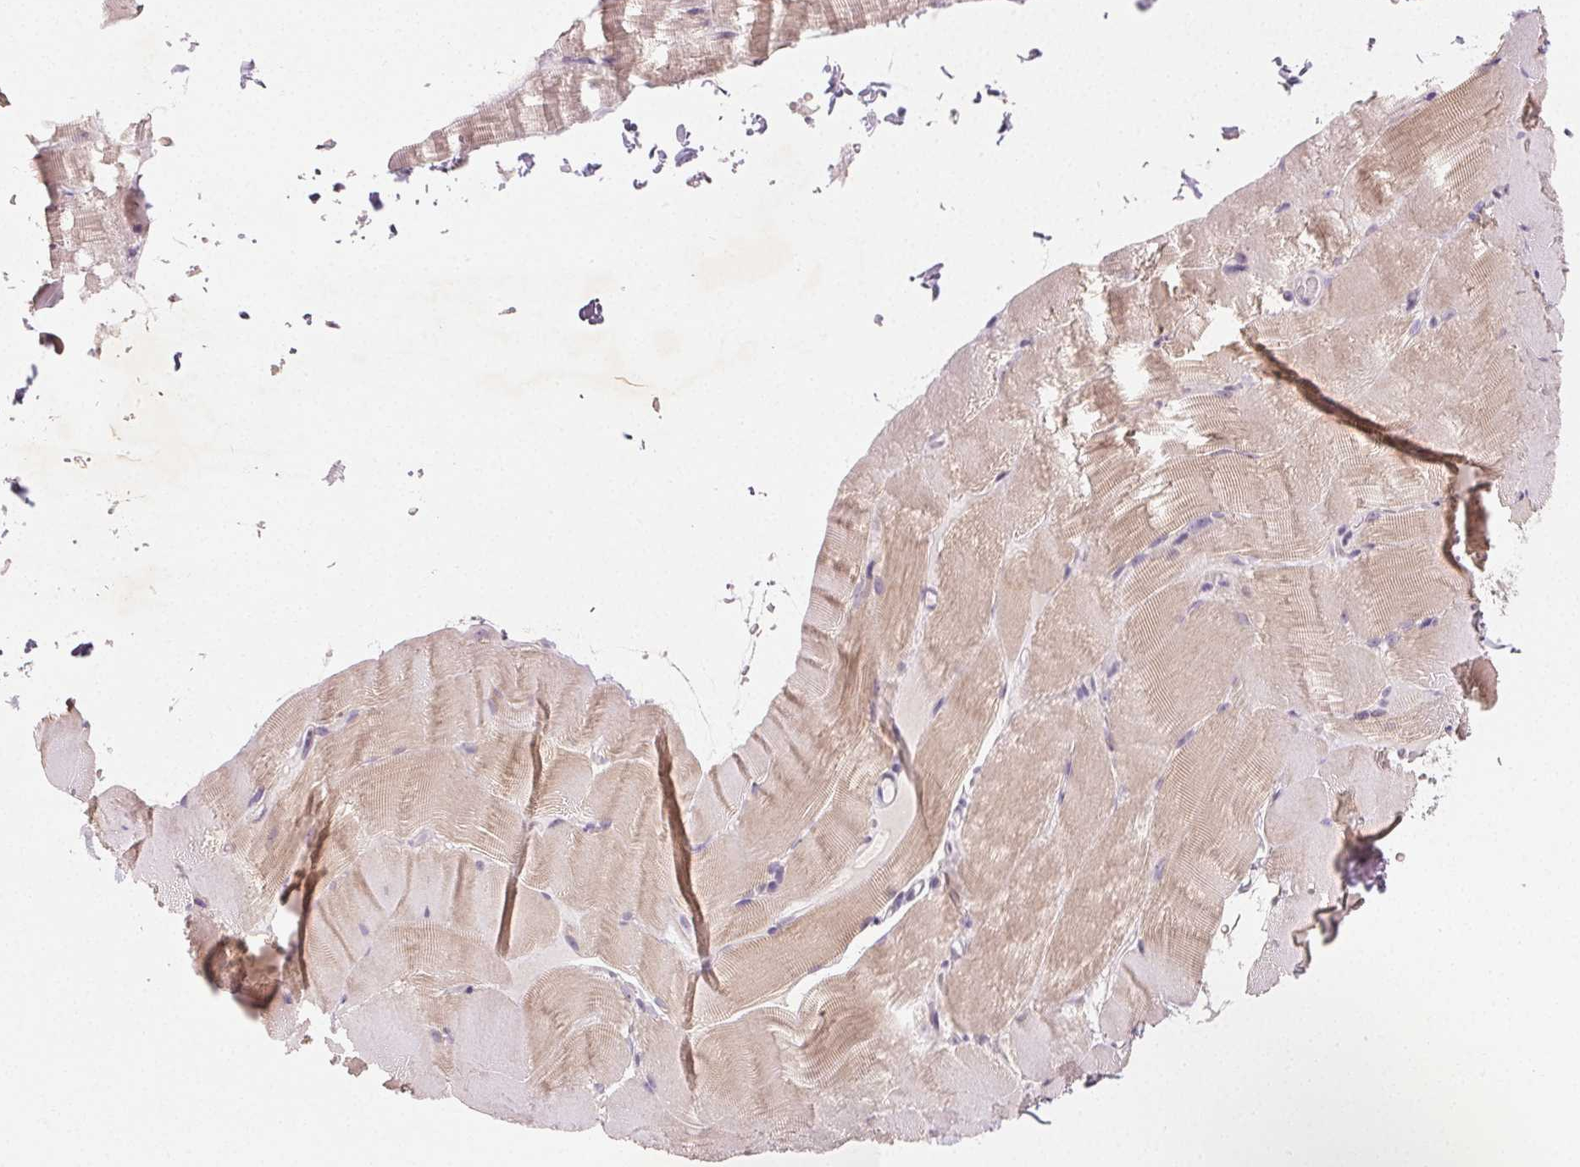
{"staining": {"intensity": "weak", "quantity": "25%-75%", "location": "cytoplasmic/membranous"}, "tissue": "skeletal muscle", "cell_type": "Myocytes", "image_type": "normal", "snomed": [{"axis": "morphology", "description": "Normal tissue, NOS"}, {"axis": "topography", "description": "Skeletal muscle"}], "caption": "Skeletal muscle stained with a brown dye demonstrates weak cytoplasmic/membranous positive staining in approximately 25%-75% of myocytes.", "gene": "MYBL1", "patient": {"sex": "female", "age": 37}}